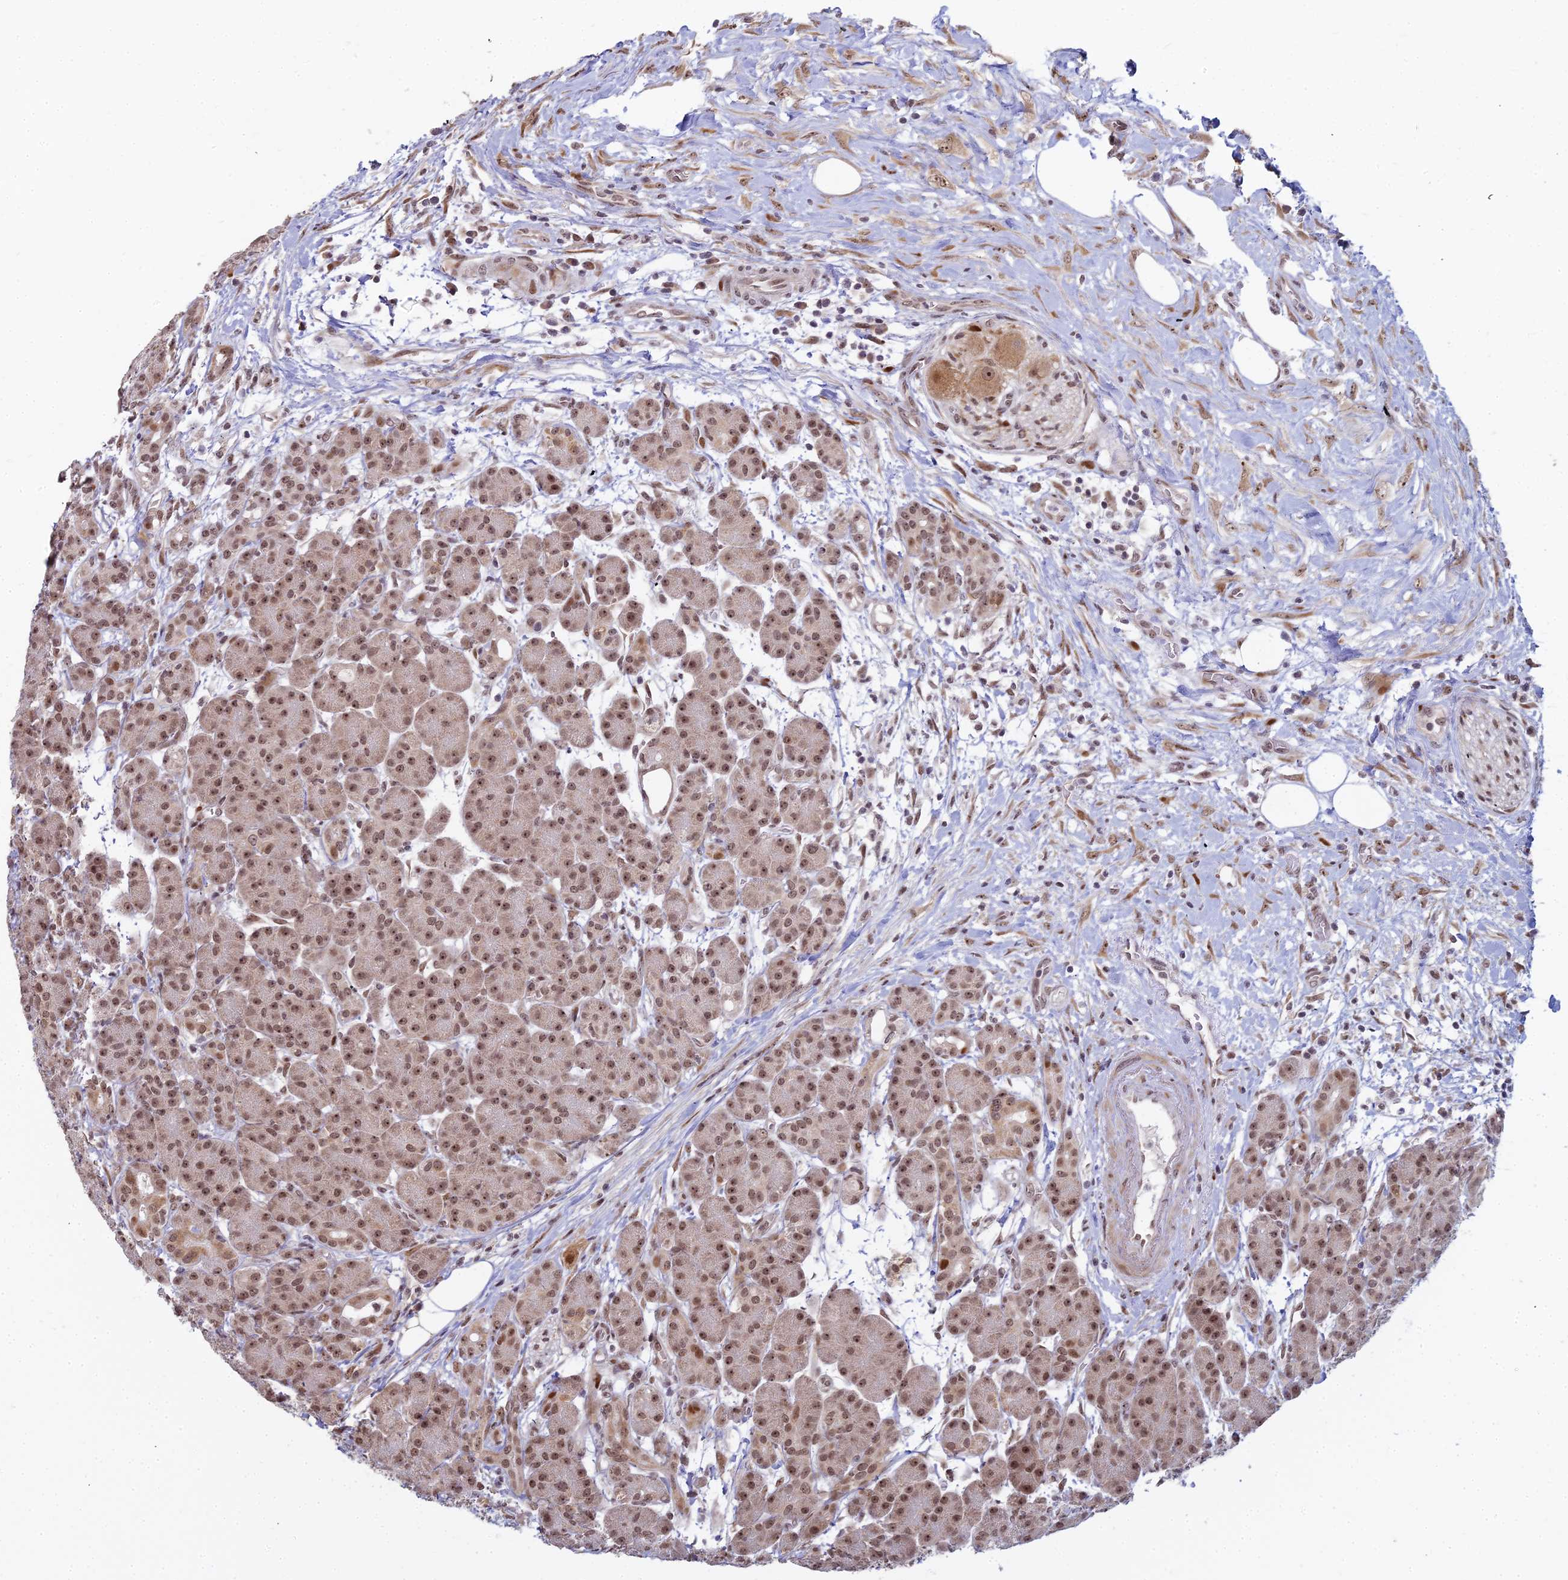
{"staining": {"intensity": "moderate", "quantity": ">75%", "location": "nuclear"}, "tissue": "pancreas", "cell_type": "Exocrine glandular cells", "image_type": "normal", "snomed": [{"axis": "morphology", "description": "Normal tissue, NOS"}, {"axis": "topography", "description": "Pancreas"}], "caption": "Exocrine glandular cells reveal medium levels of moderate nuclear expression in approximately >75% of cells in unremarkable pancreas. Nuclei are stained in blue.", "gene": "ABCA2", "patient": {"sex": "male", "age": 63}}